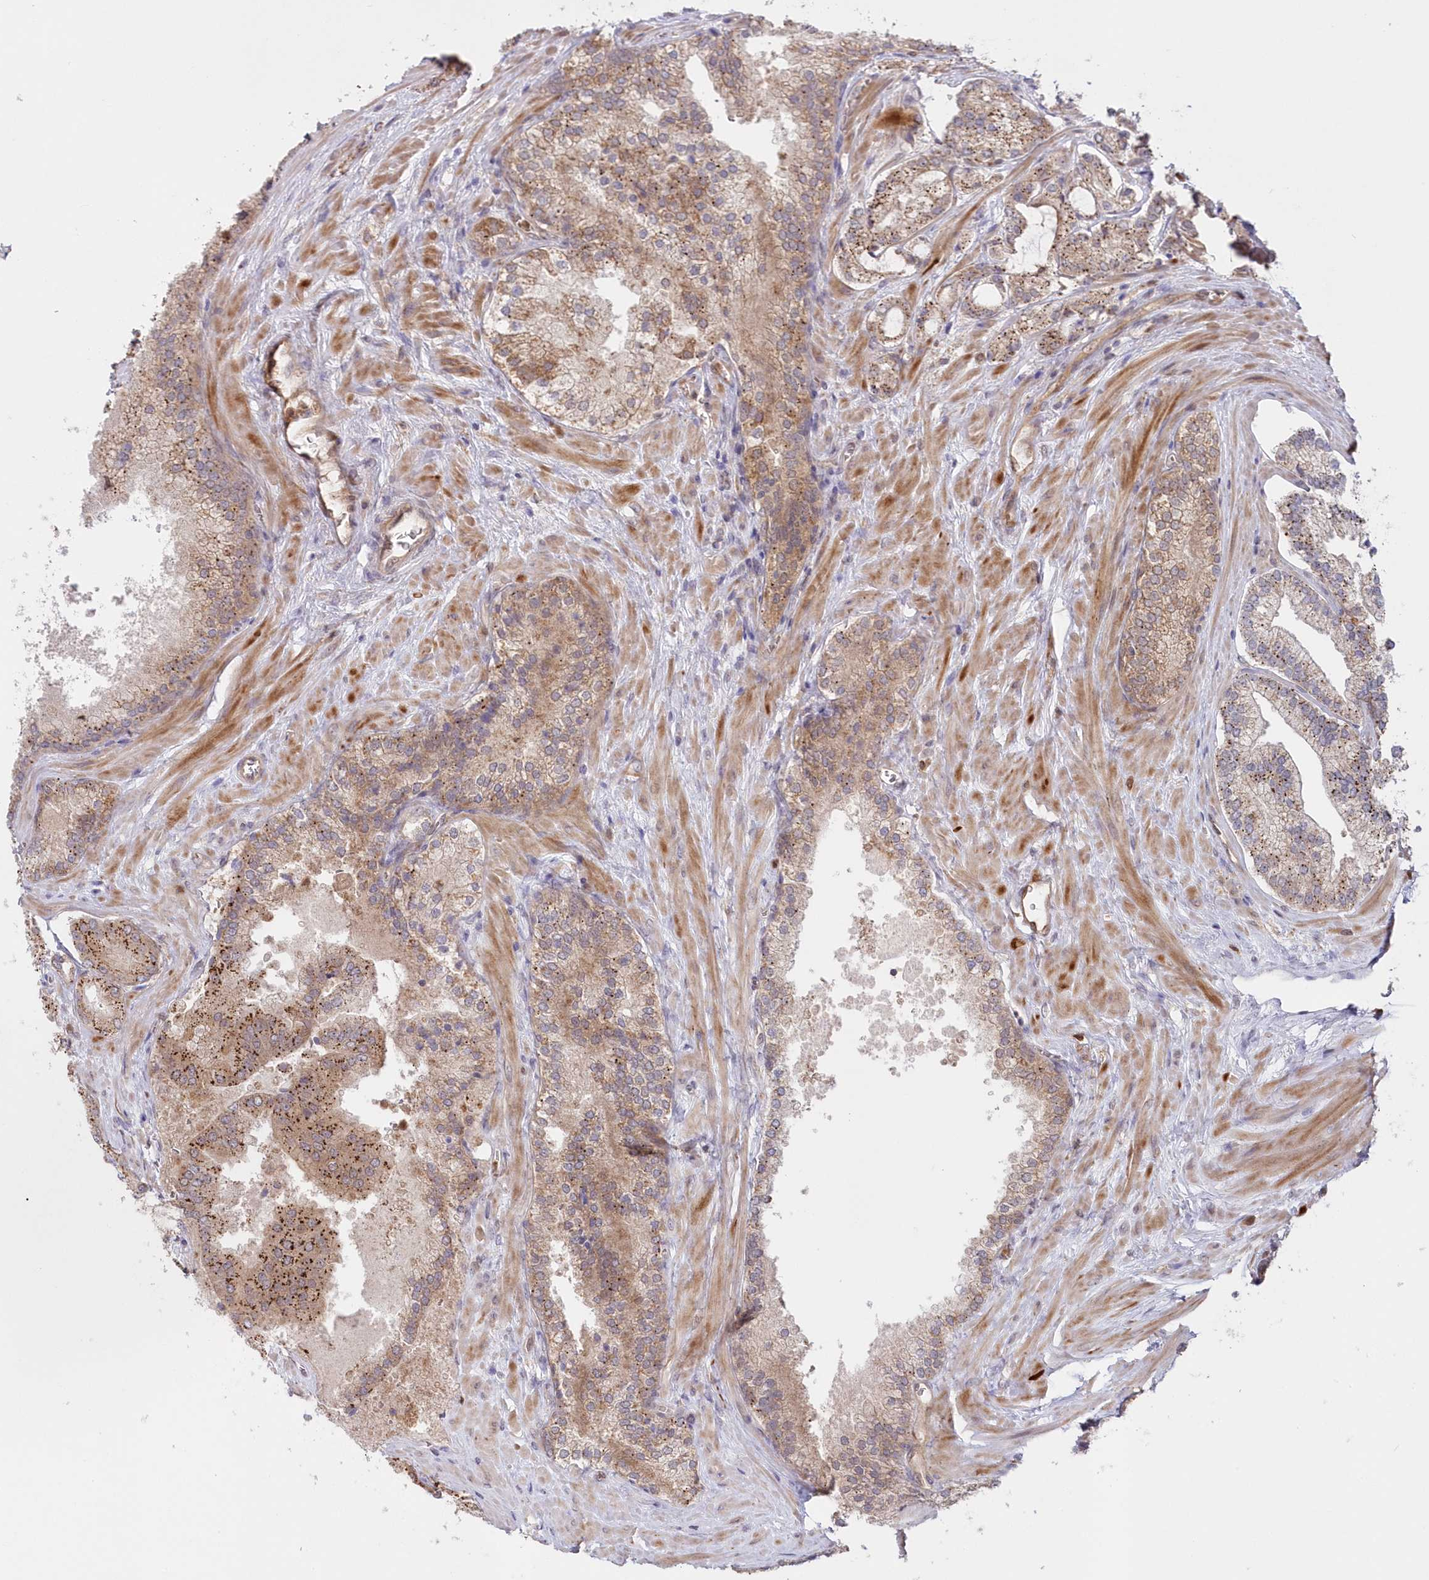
{"staining": {"intensity": "moderate", "quantity": ">75%", "location": "cytoplasmic/membranous"}, "tissue": "prostate cancer", "cell_type": "Tumor cells", "image_type": "cancer", "snomed": [{"axis": "morphology", "description": "Adenocarcinoma, Low grade"}, {"axis": "topography", "description": "Prostate"}], "caption": "Brown immunohistochemical staining in human low-grade adenocarcinoma (prostate) demonstrates moderate cytoplasmic/membranous expression in approximately >75% of tumor cells.", "gene": "GBE1", "patient": {"sex": "male", "age": 74}}